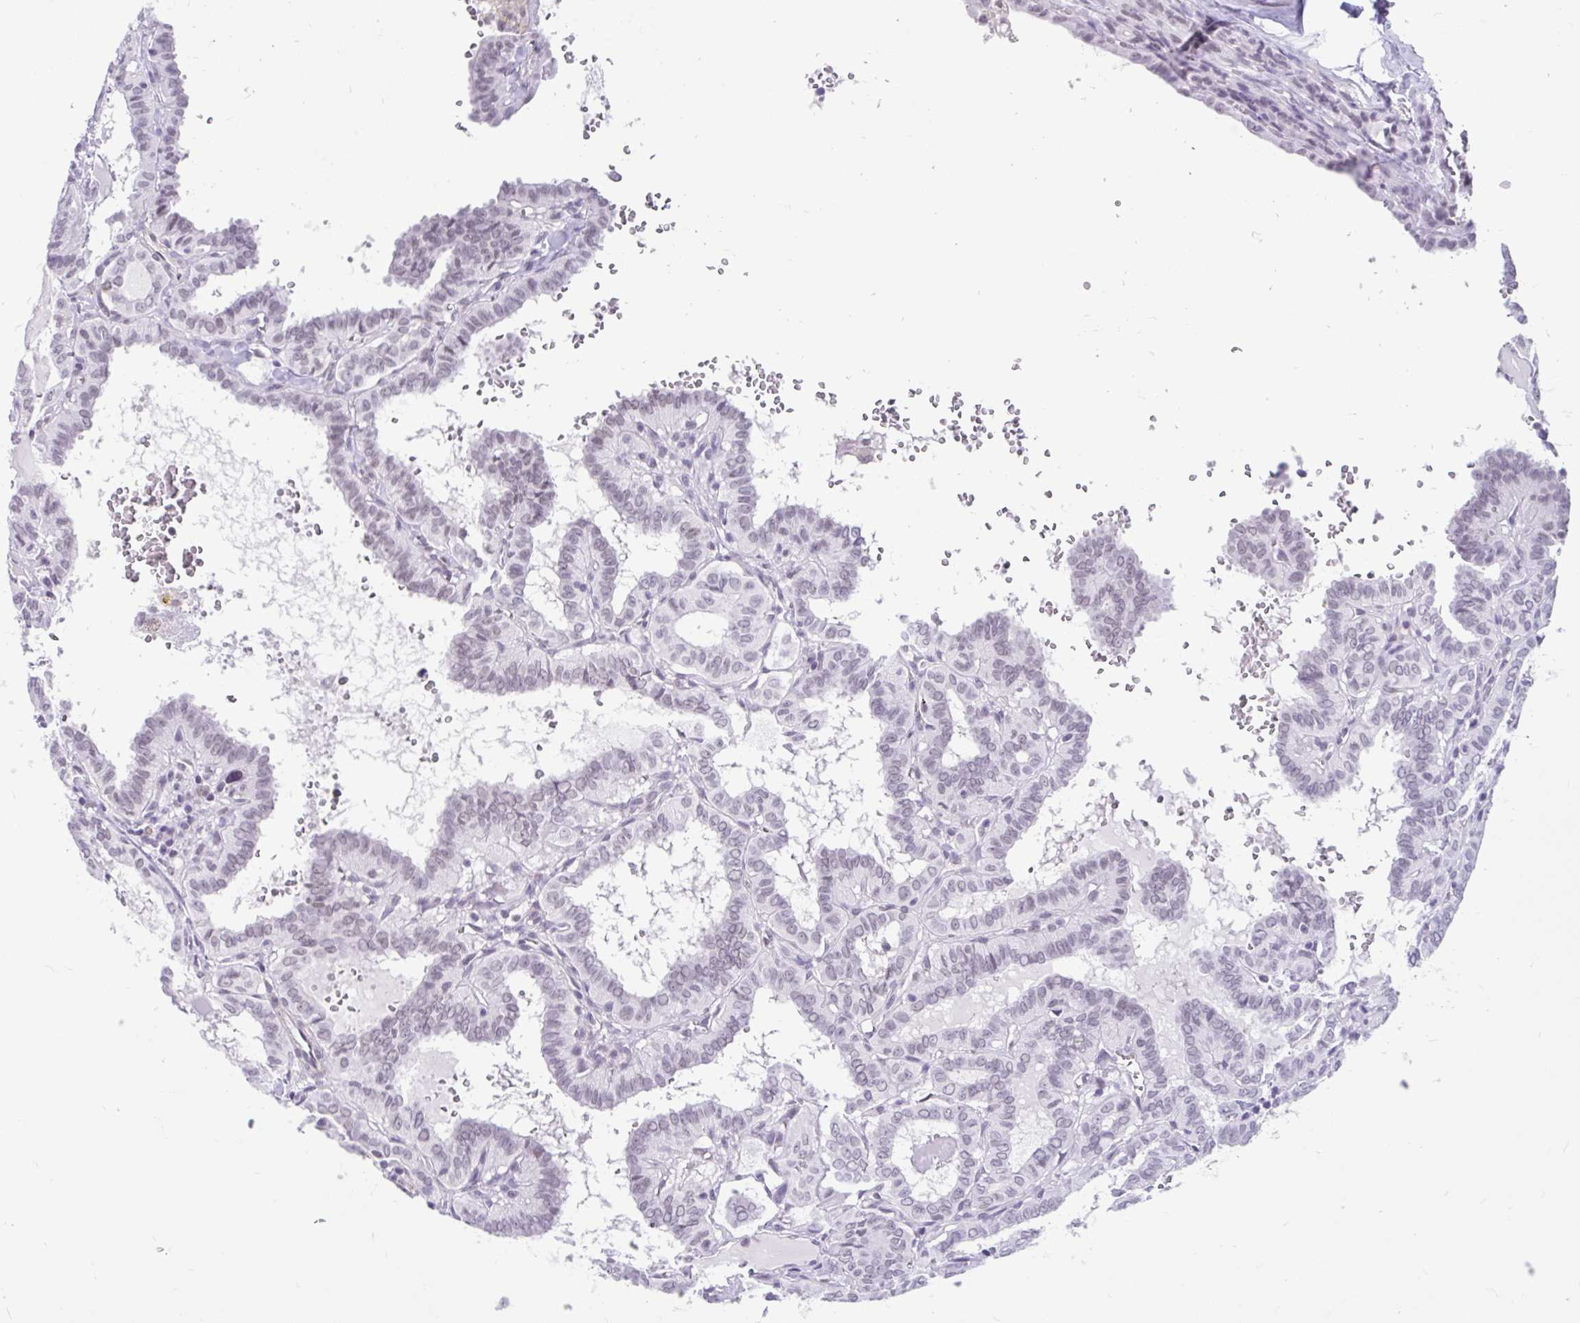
{"staining": {"intensity": "weak", "quantity": "<25%", "location": "nuclear"}, "tissue": "thyroid cancer", "cell_type": "Tumor cells", "image_type": "cancer", "snomed": [{"axis": "morphology", "description": "Papillary adenocarcinoma, NOS"}, {"axis": "topography", "description": "Thyroid gland"}], "caption": "This micrograph is of thyroid papillary adenocarcinoma stained with immunohistochemistry (IHC) to label a protein in brown with the nuclei are counter-stained blue. There is no expression in tumor cells.", "gene": "DCAF17", "patient": {"sex": "female", "age": 21}}